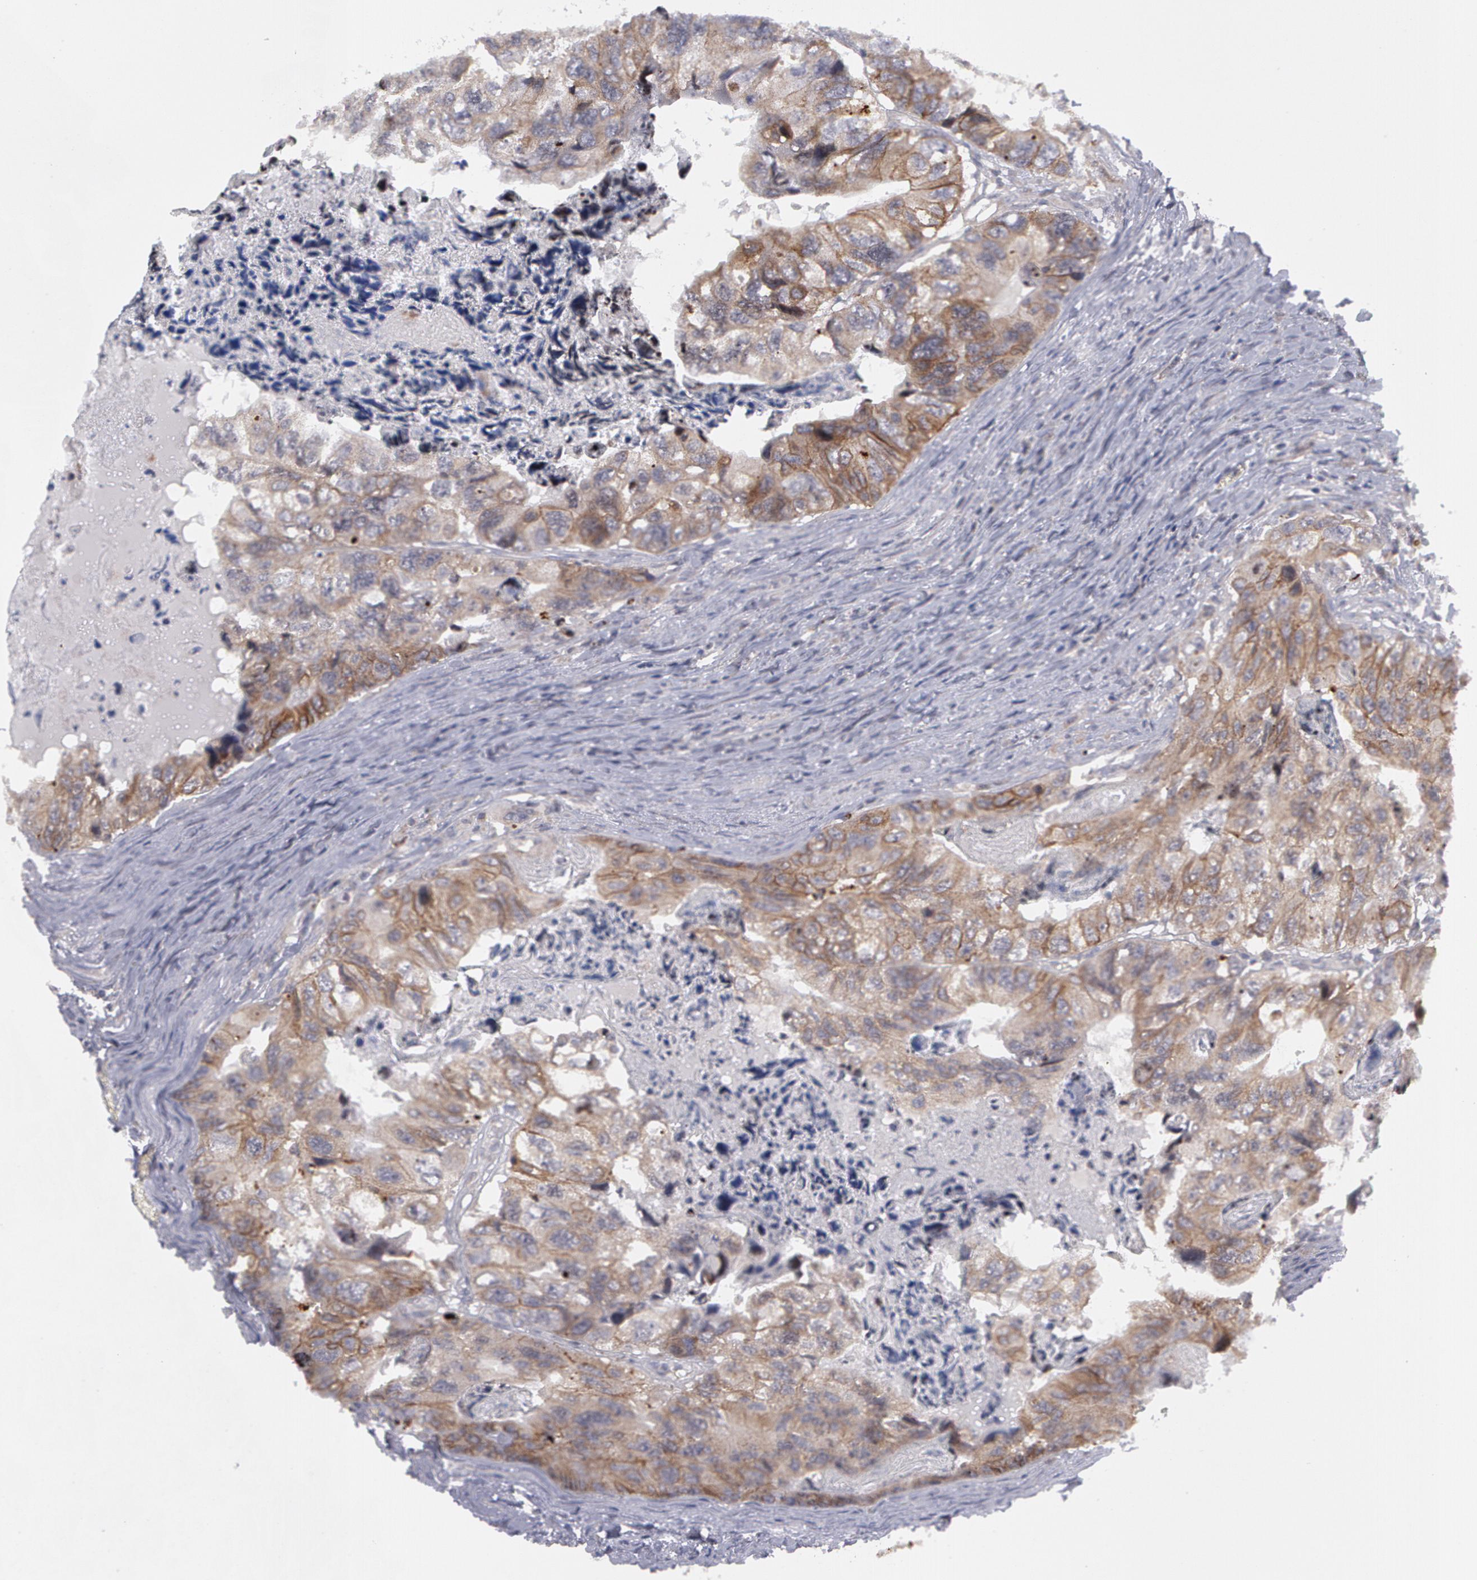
{"staining": {"intensity": "weak", "quantity": ">75%", "location": "cytoplasmic/membranous"}, "tissue": "colorectal cancer", "cell_type": "Tumor cells", "image_type": "cancer", "snomed": [{"axis": "morphology", "description": "Adenocarcinoma, NOS"}, {"axis": "topography", "description": "Rectum"}], "caption": "Immunohistochemical staining of adenocarcinoma (colorectal) displays low levels of weak cytoplasmic/membranous positivity in approximately >75% of tumor cells. (Stains: DAB (3,3'-diaminobenzidine) in brown, nuclei in blue, Microscopy: brightfield microscopy at high magnification).", "gene": "ERBB2", "patient": {"sex": "female", "age": 82}}